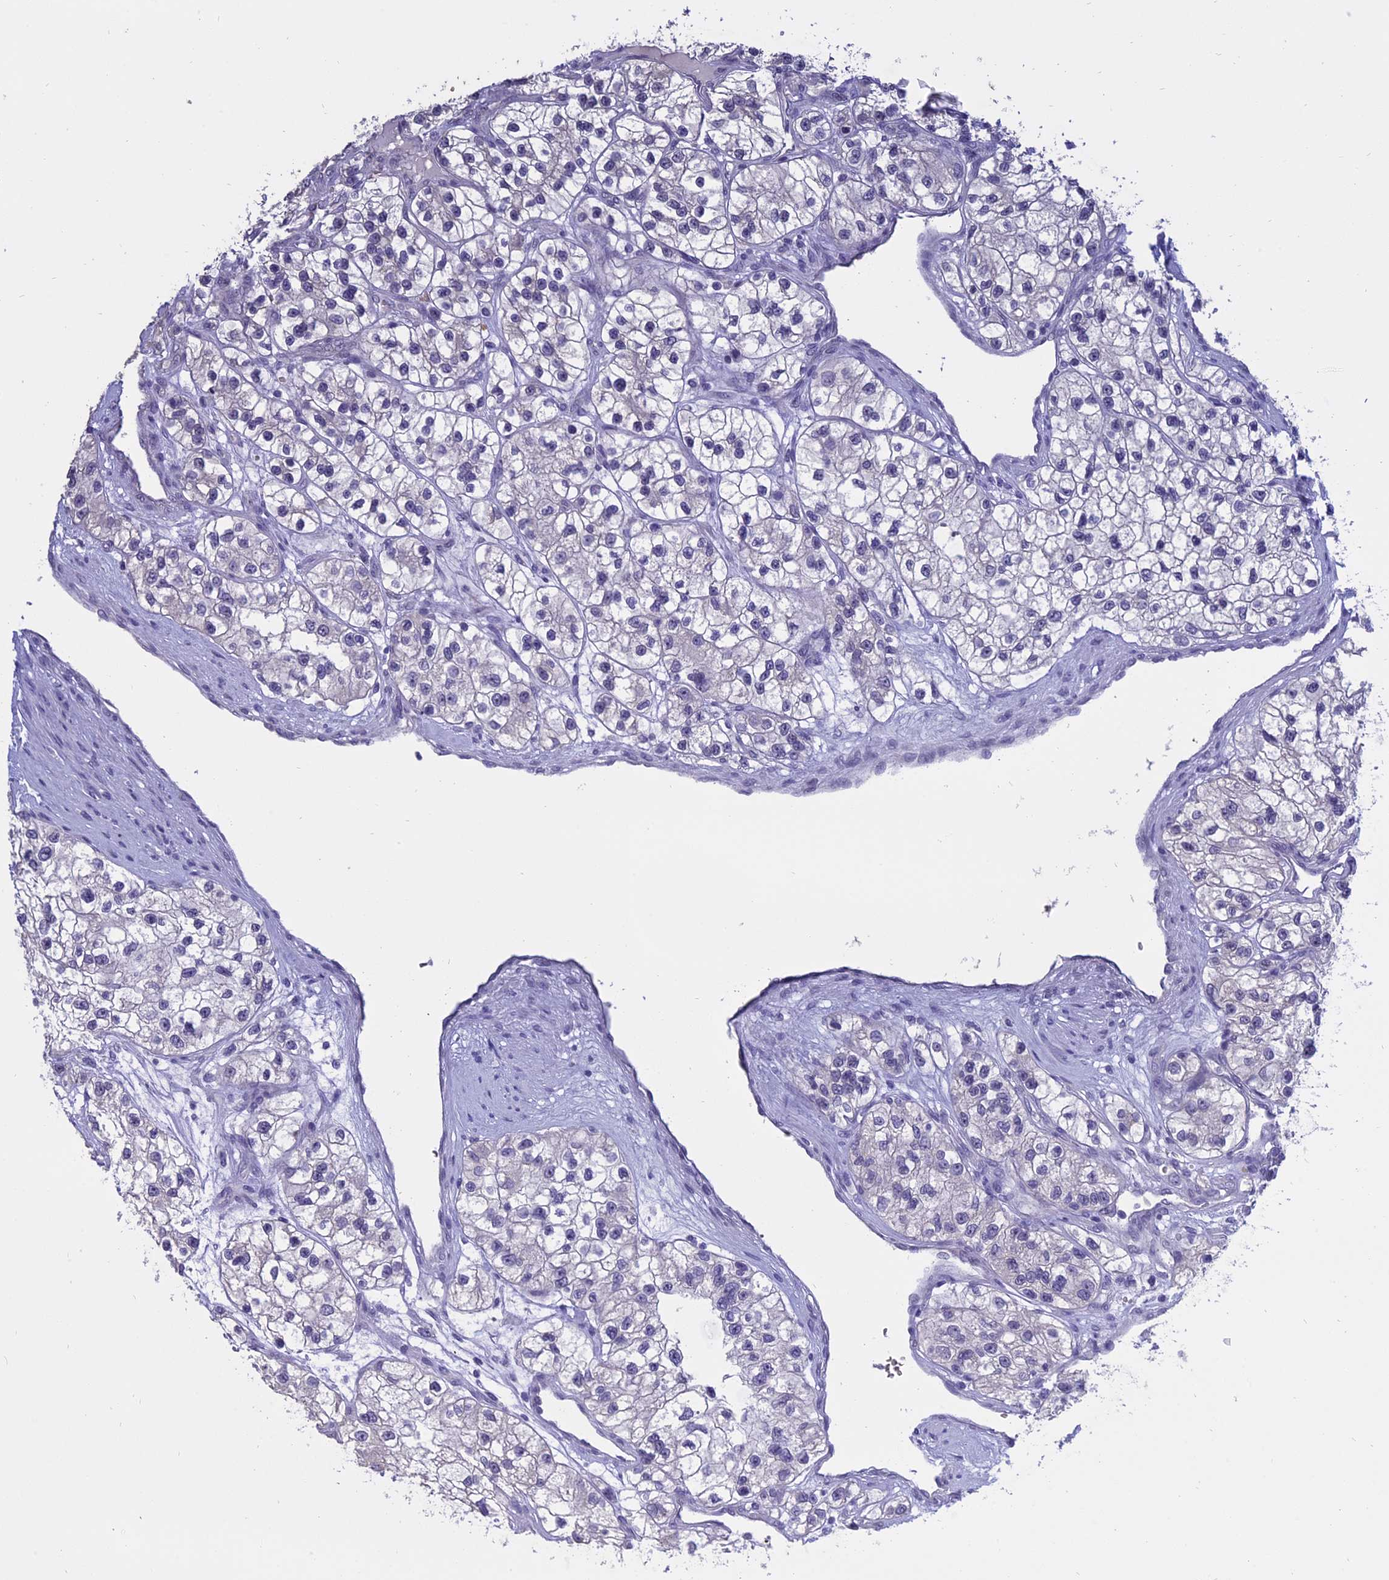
{"staining": {"intensity": "negative", "quantity": "none", "location": "none"}, "tissue": "renal cancer", "cell_type": "Tumor cells", "image_type": "cancer", "snomed": [{"axis": "morphology", "description": "Adenocarcinoma, NOS"}, {"axis": "topography", "description": "Kidney"}], "caption": "An IHC micrograph of adenocarcinoma (renal) is shown. There is no staining in tumor cells of adenocarcinoma (renal).", "gene": "KNOP1", "patient": {"sex": "female", "age": 57}}